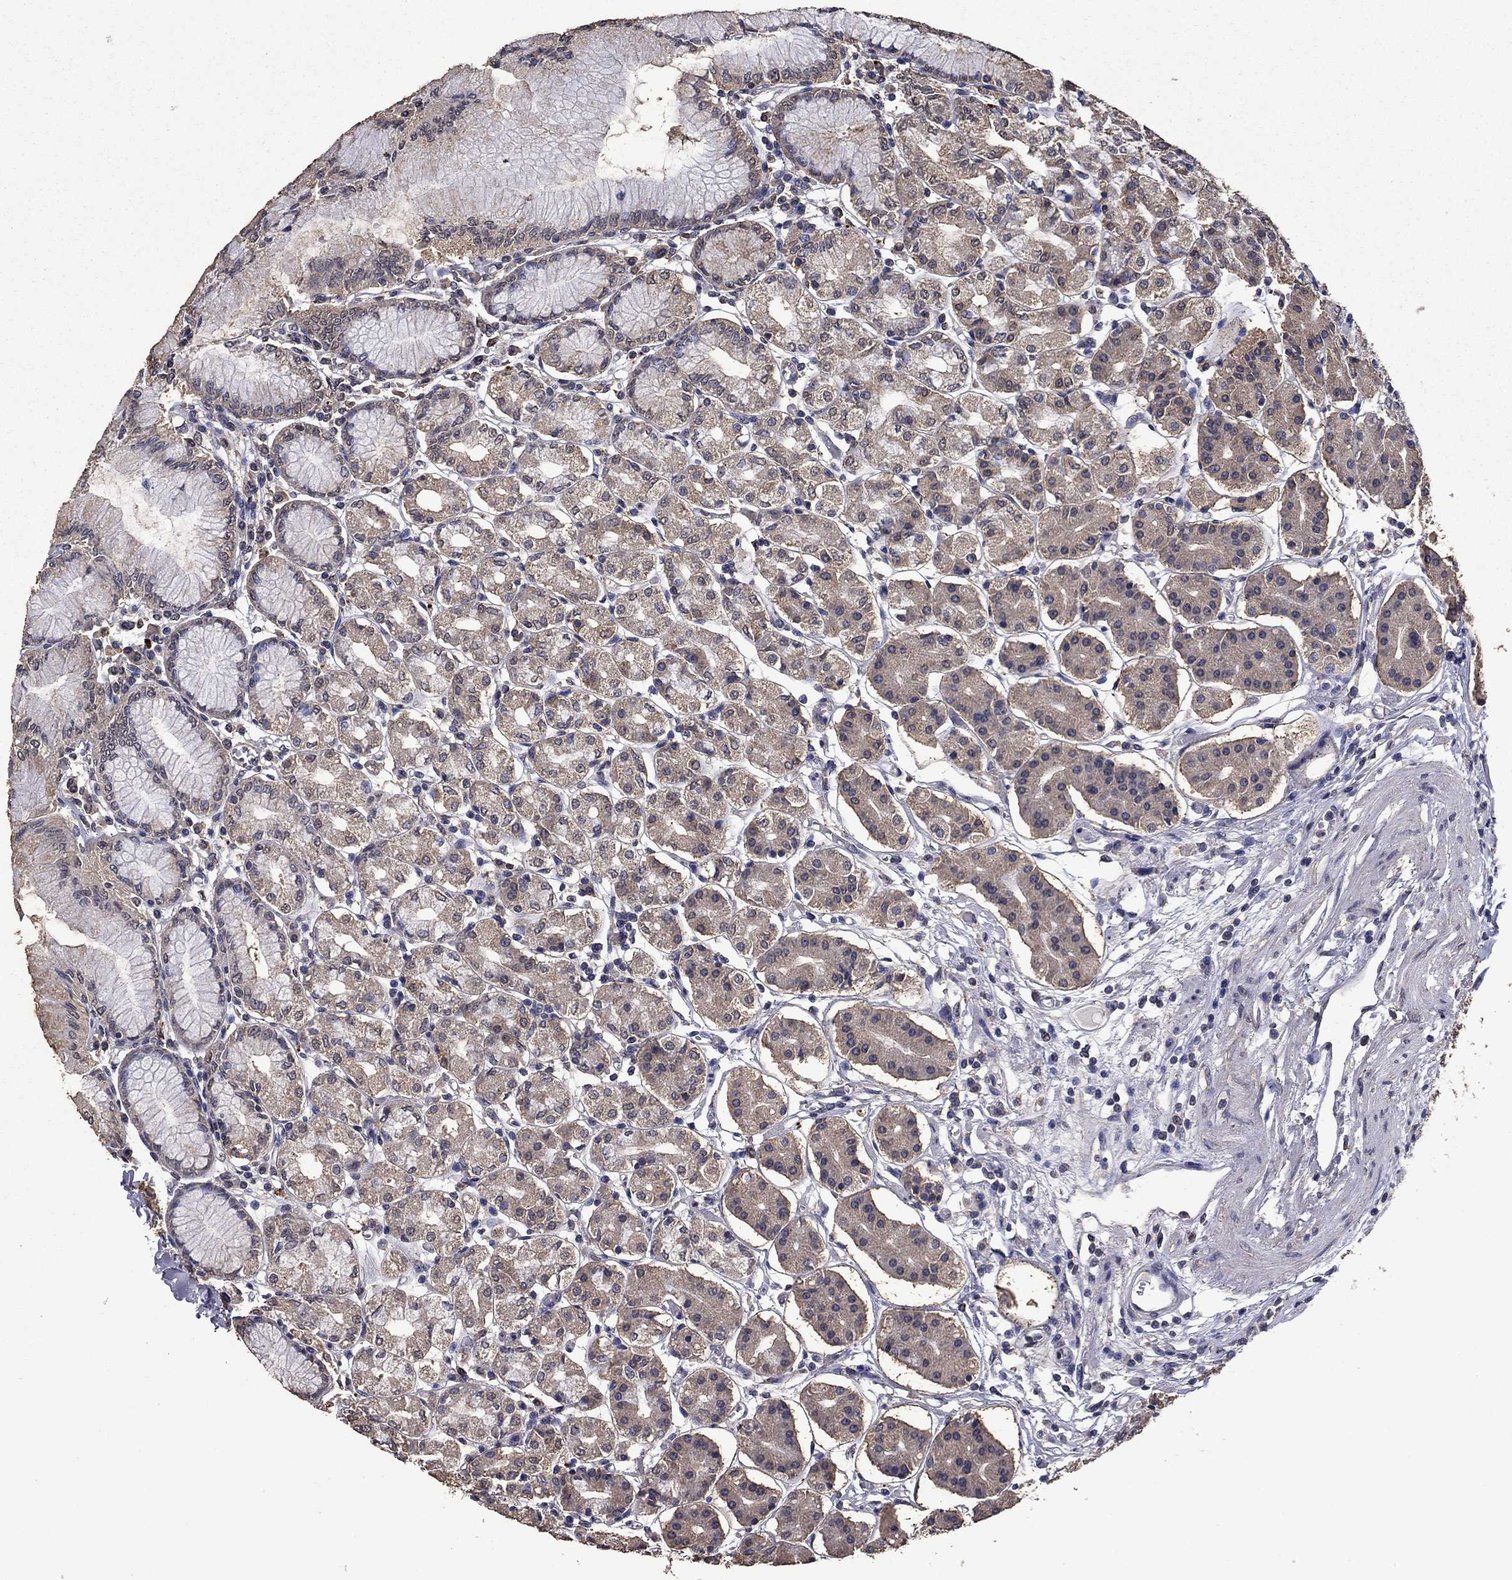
{"staining": {"intensity": "moderate", "quantity": "<25%", "location": "cytoplasmic/membranous"}, "tissue": "stomach", "cell_type": "Glandular cells", "image_type": "normal", "snomed": [{"axis": "morphology", "description": "Normal tissue, NOS"}, {"axis": "topography", "description": "Skeletal muscle"}, {"axis": "topography", "description": "Stomach"}], "caption": "DAB immunohistochemical staining of unremarkable stomach displays moderate cytoplasmic/membranous protein staining in approximately <25% of glandular cells. The protein is shown in brown color, while the nuclei are stained blue.", "gene": "MFAP3L", "patient": {"sex": "female", "age": 57}}